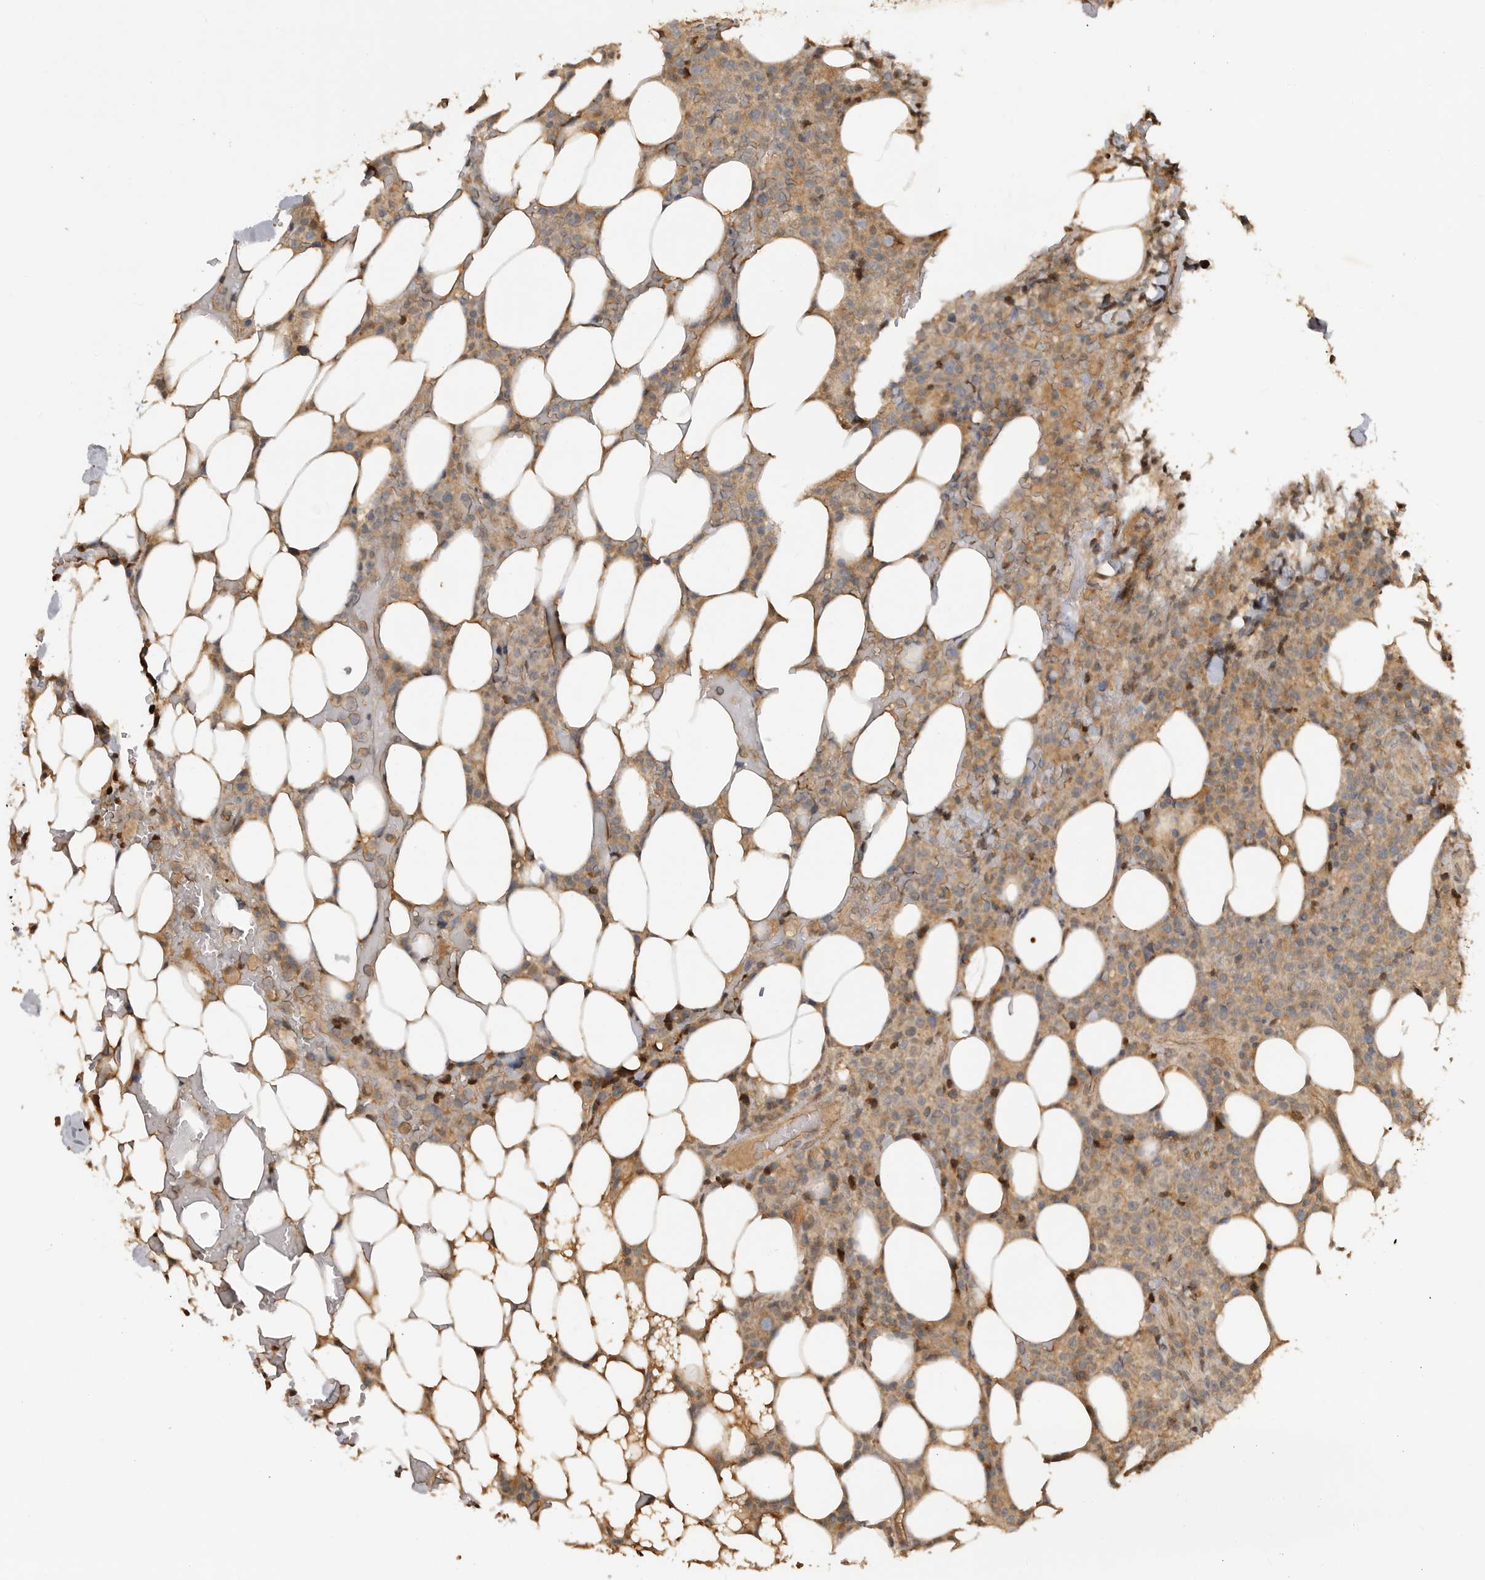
{"staining": {"intensity": "weak", "quantity": ">75%", "location": "cytoplasmic/membranous"}, "tissue": "lymphoma", "cell_type": "Tumor cells", "image_type": "cancer", "snomed": [{"axis": "morphology", "description": "Malignant lymphoma, non-Hodgkin's type, High grade"}, {"axis": "topography", "description": "Lymph node"}], "caption": "Lymphoma was stained to show a protein in brown. There is low levels of weak cytoplasmic/membranous staining in about >75% of tumor cells. (Stains: DAB in brown, nuclei in blue, Microscopy: brightfield microscopy at high magnification).", "gene": "ZNF232", "patient": {"sex": "male", "age": 13}}